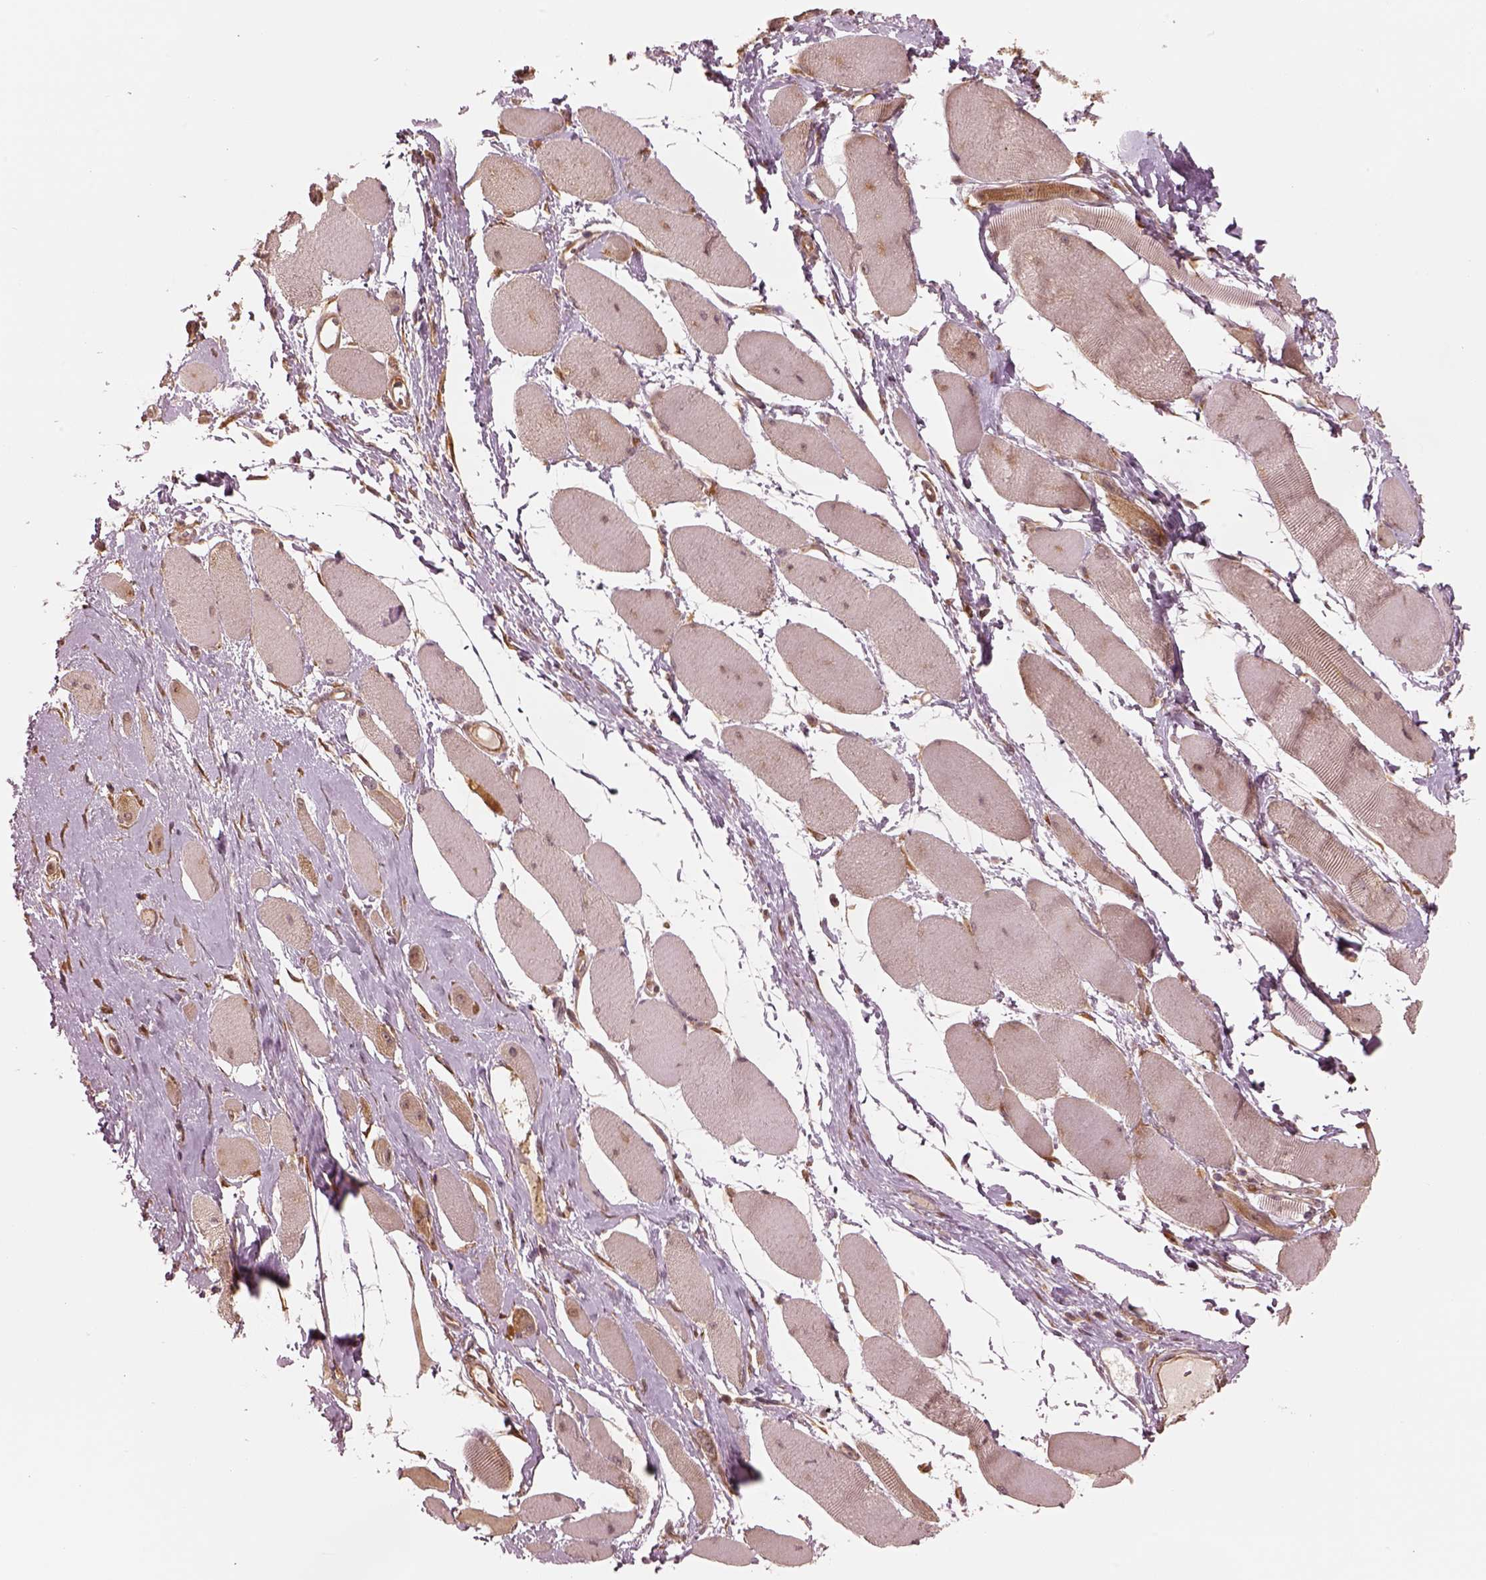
{"staining": {"intensity": "weak", "quantity": "25%-75%", "location": "cytoplasmic/membranous"}, "tissue": "skeletal muscle", "cell_type": "Myocytes", "image_type": "normal", "snomed": [{"axis": "morphology", "description": "Normal tissue, NOS"}, {"axis": "topography", "description": "Skeletal muscle"}], "caption": "DAB immunohistochemical staining of normal human skeletal muscle reveals weak cytoplasmic/membranous protein positivity in approximately 25%-75% of myocytes.", "gene": "RPS5", "patient": {"sex": "female", "age": 75}}